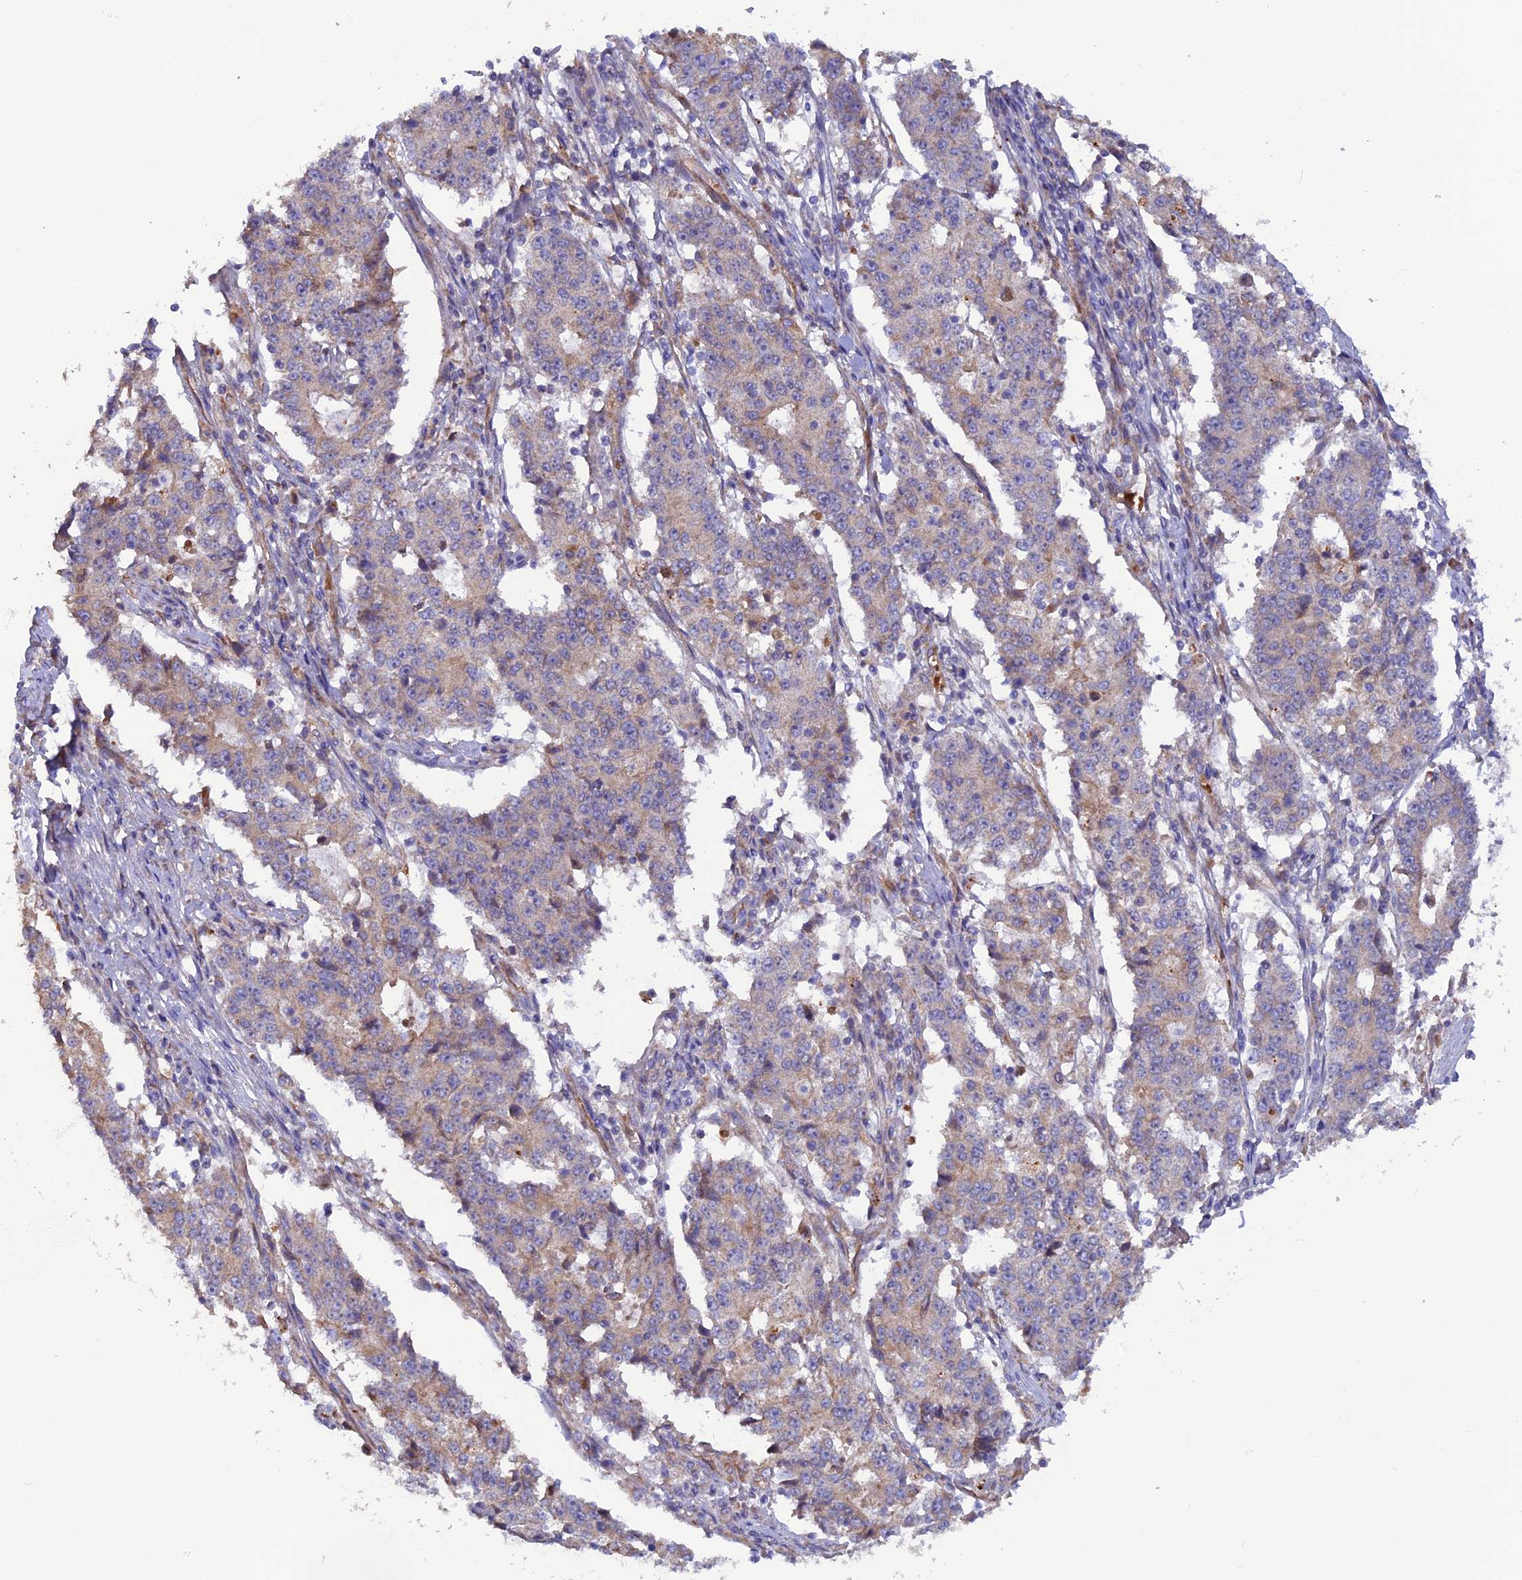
{"staining": {"intensity": "weak", "quantity": "25%-75%", "location": "cytoplasmic/membranous"}, "tissue": "stomach cancer", "cell_type": "Tumor cells", "image_type": "cancer", "snomed": [{"axis": "morphology", "description": "Adenocarcinoma, NOS"}, {"axis": "topography", "description": "Stomach"}], "caption": "Stomach cancer (adenocarcinoma) stained for a protein (brown) shows weak cytoplasmic/membranous positive positivity in approximately 25%-75% of tumor cells.", "gene": "DUS3L", "patient": {"sex": "male", "age": 59}}